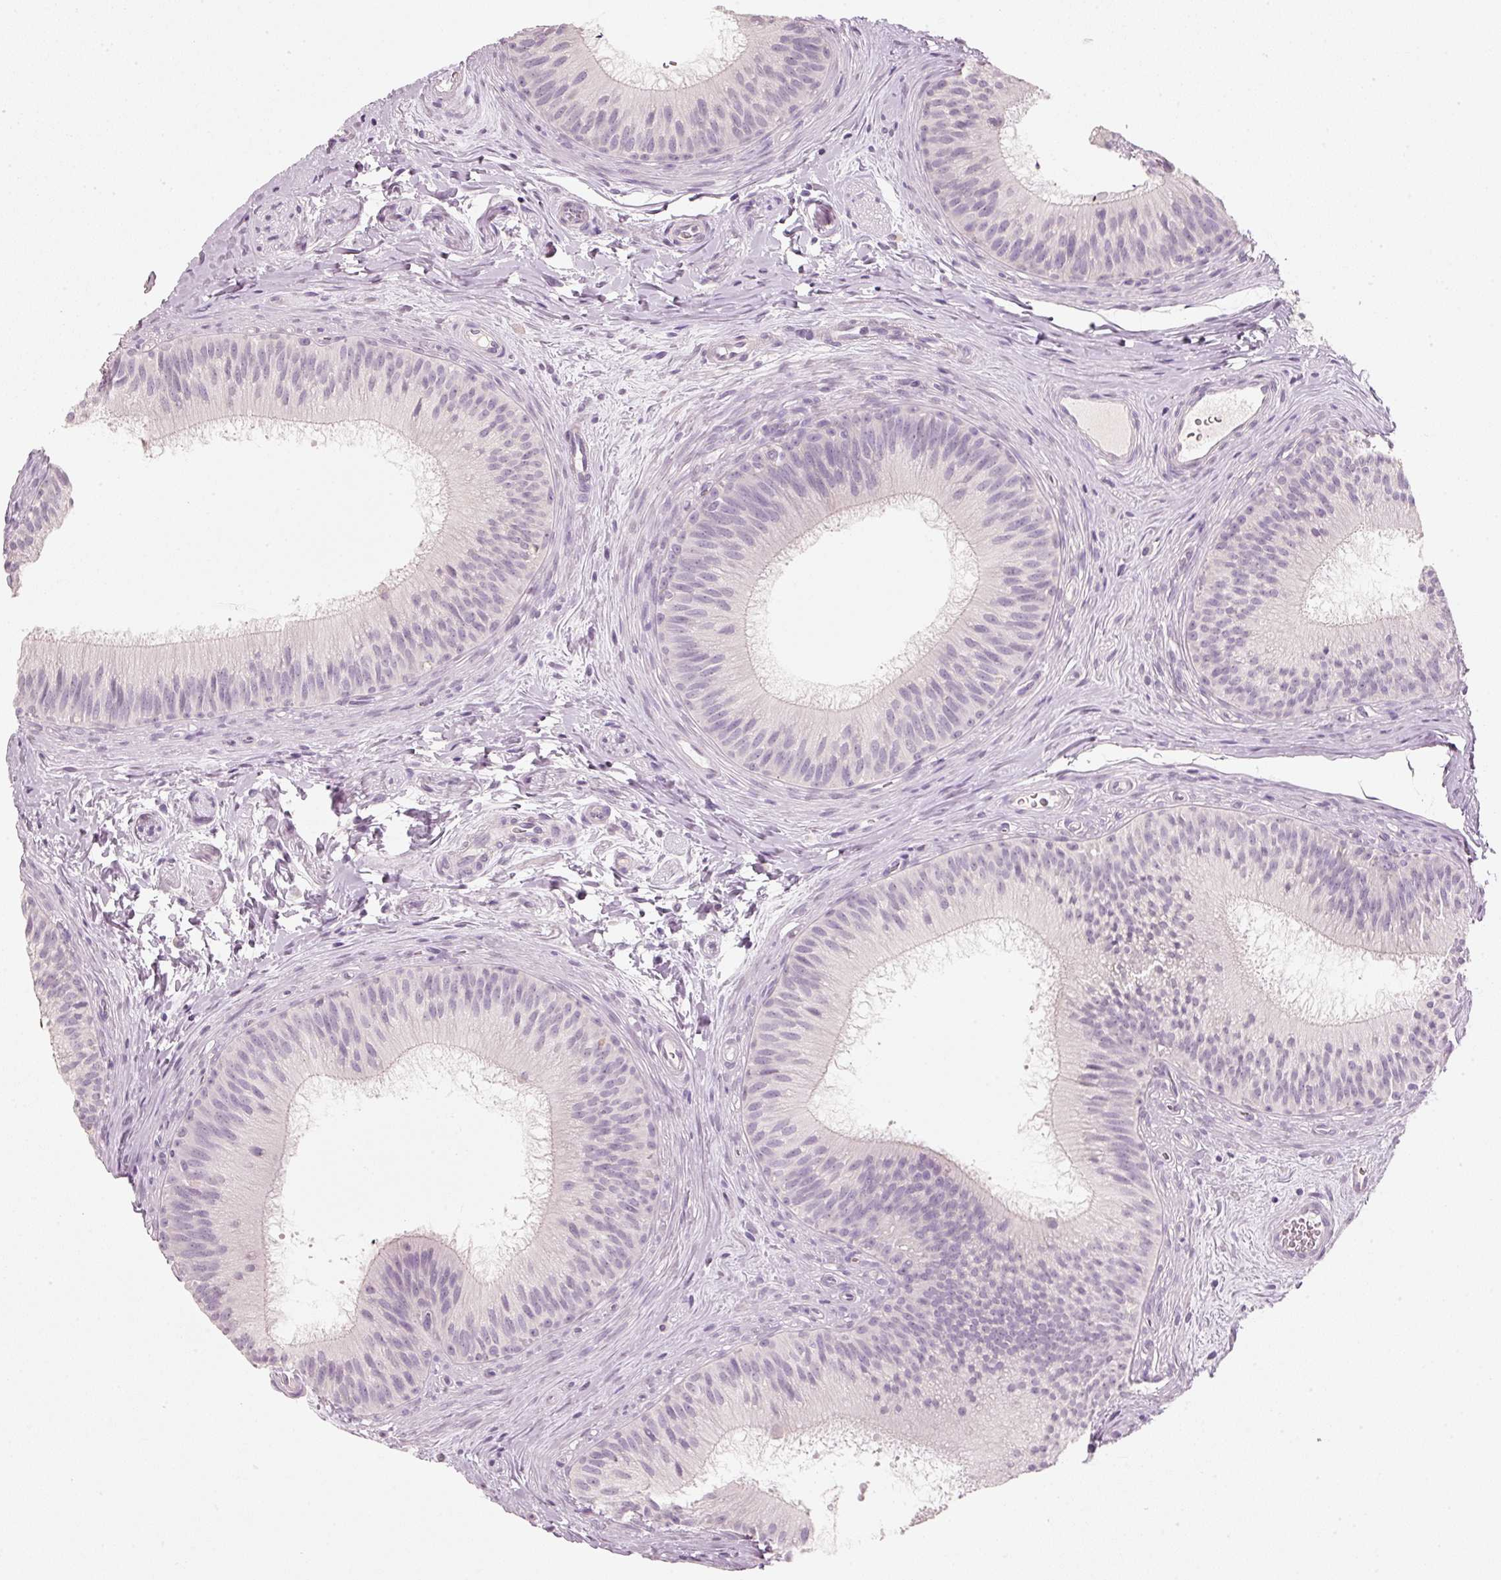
{"staining": {"intensity": "negative", "quantity": "none", "location": "none"}, "tissue": "epididymis", "cell_type": "Glandular cells", "image_type": "normal", "snomed": [{"axis": "morphology", "description": "Normal tissue, NOS"}, {"axis": "topography", "description": "Epididymis"}], "caption": "This micrograph is of normal epididymis stained with IHC to label a protein in brown with the nuclei are counter-stained blue. There is no expression in glandular cells.", "gene": "STEAP1", "patient": {"sex": "male", "age": 24}}